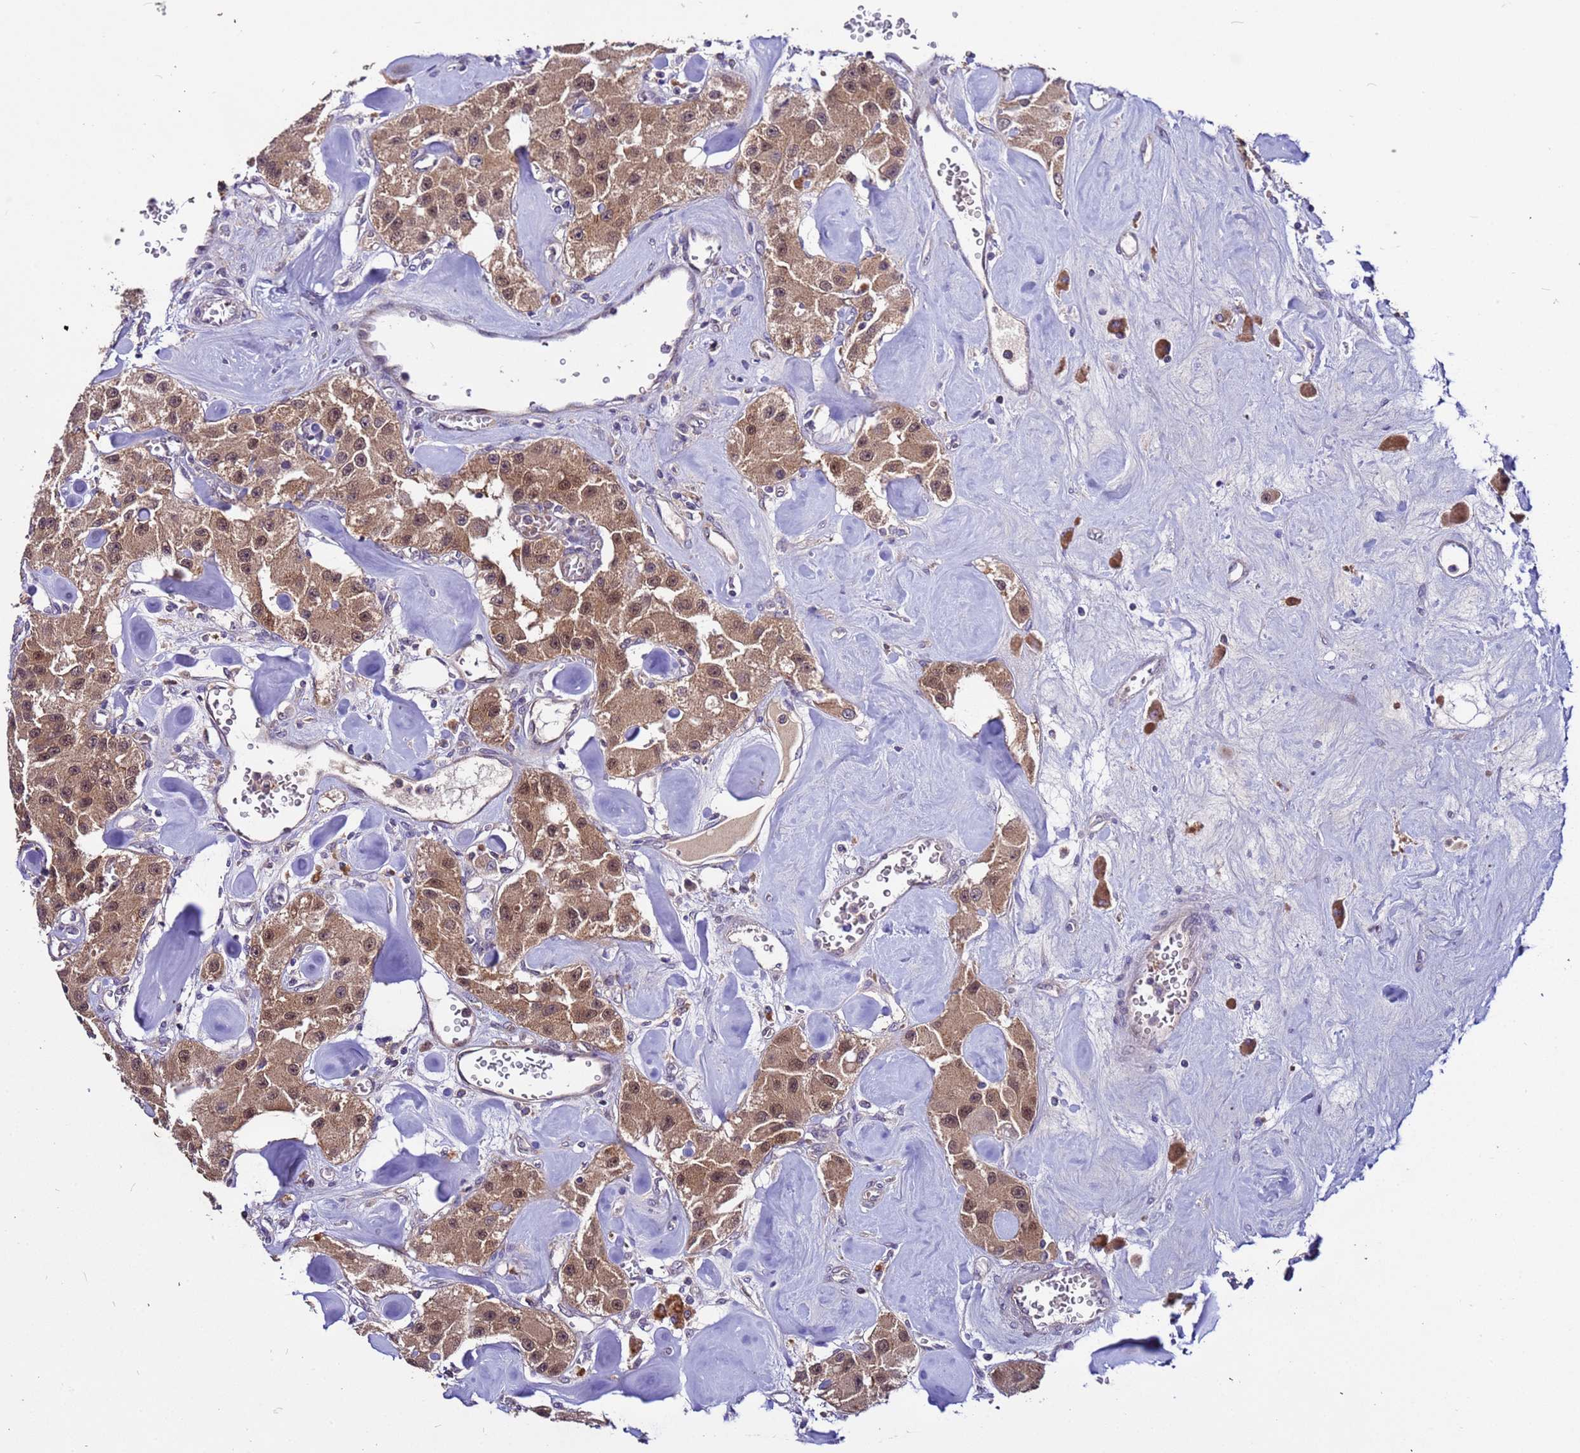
{"staining": {"intensity": "moderate", "quantity": ">75%", "location": "cytoplasmic/membranous,nuclear"}, "tissue": "carcinoid", "cell_type": "Tumor cells", "image_type": "cancer", "snomed": [{"axis": "morphology", "description": "Carcinoid, malignant, NOS"}, {"axis": "topography", "description": "Pancreas"}], "caption": "Carcinoid tissue displays moderate cytoplasmic/membranous and nuclear positivity in approximately >75% of tumor cells, visualized by immunohistochemistry. Immunohistochemistry stains the protein in brown and the nuclei are stained blue.", "gene": "GSPT2", "patient": {"sex": "male", "age": 41}}